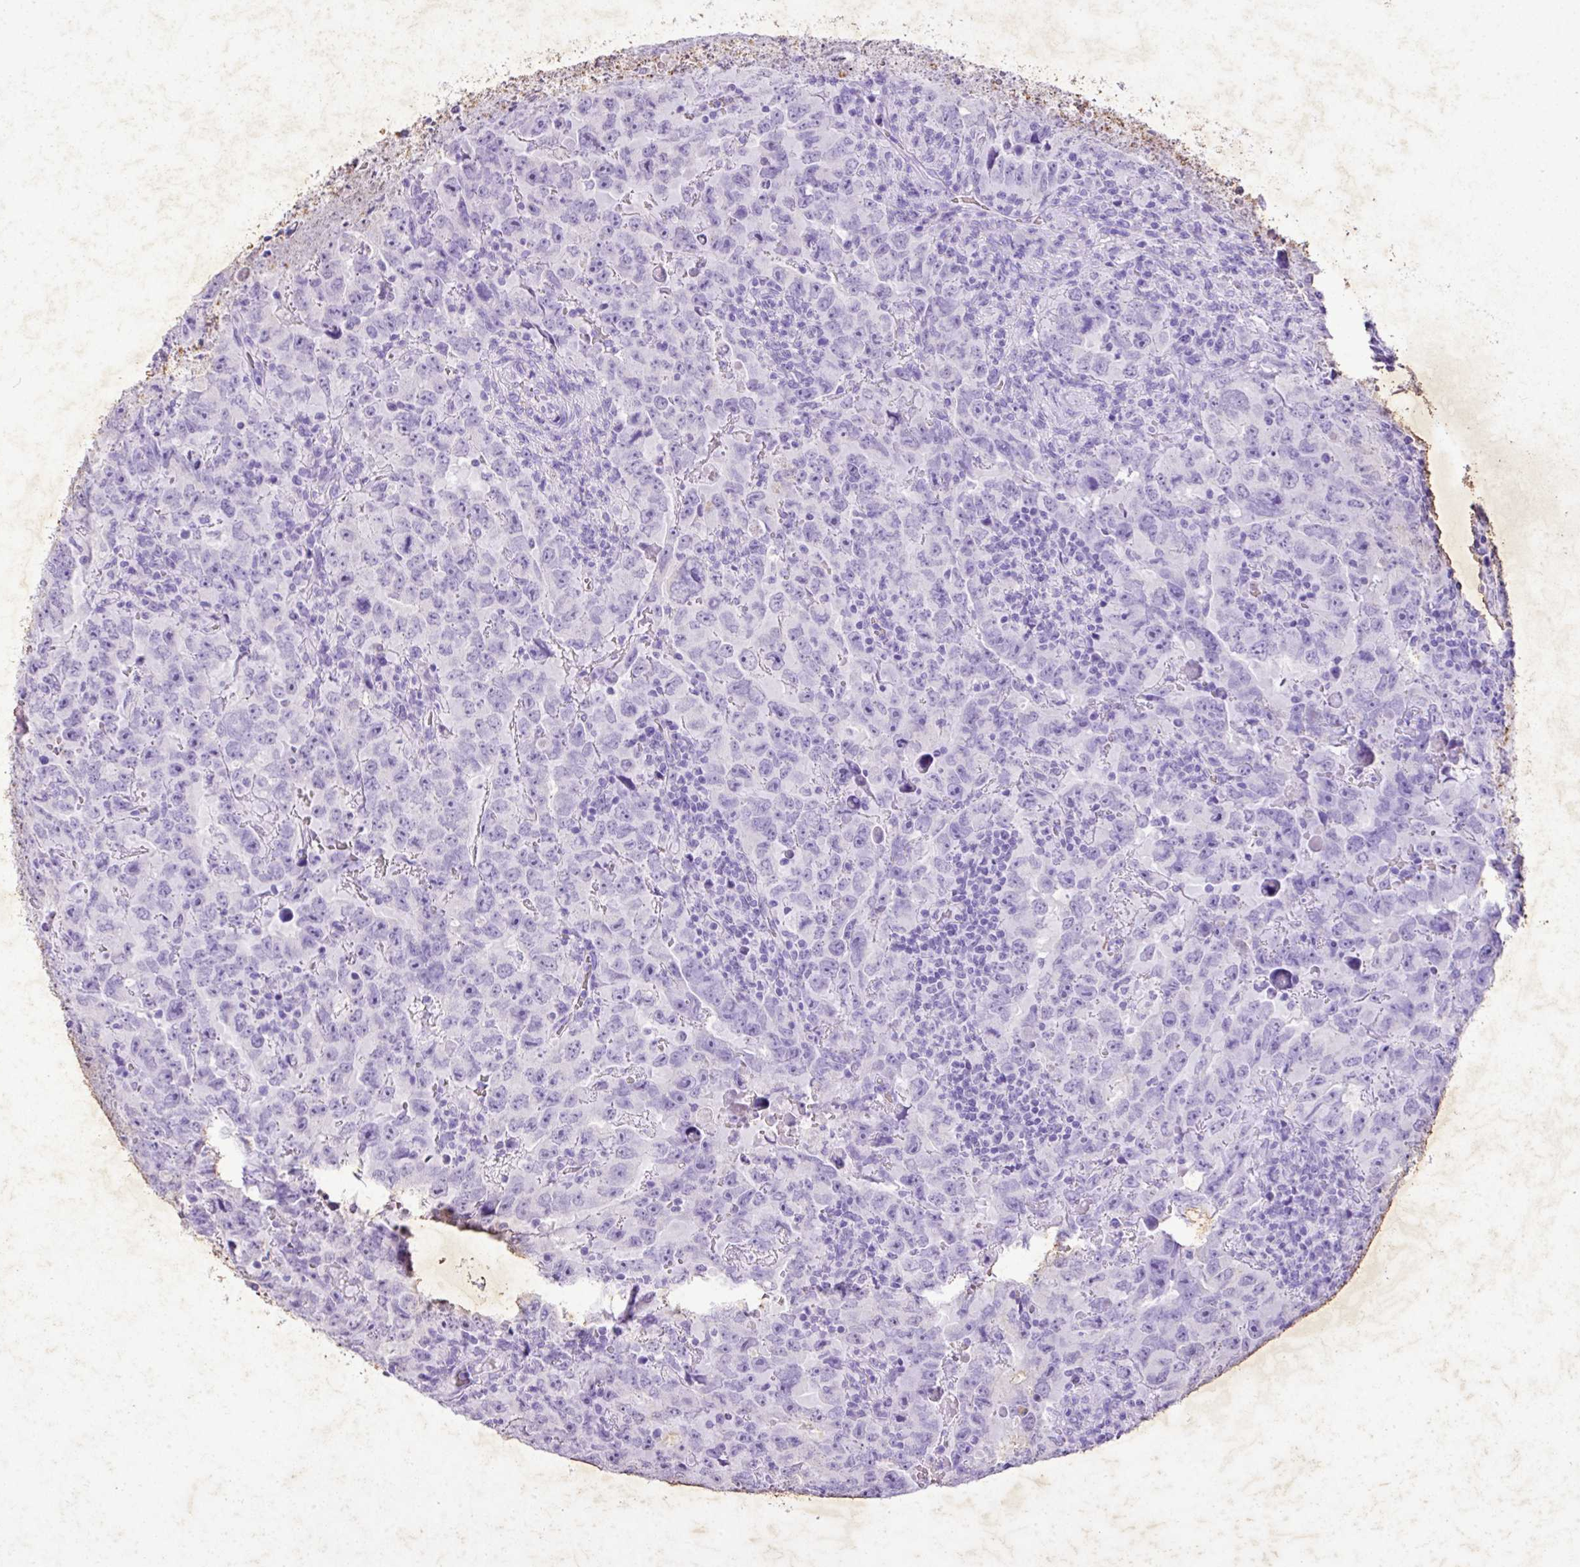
{"staining": {"intensity": "negative", "quantity": "none", "location": "none"}, "tissue": "testis cancer", "cell_type": "Tumor cells", "image_type": "cancer", "snomed": [{"axis": "morphology", "description": "Carcinoma, Embryonal, NOS"}, {"axis": "topography", "description": "Testis"}], "caption": "This is a image of IHC staining of testis cancer, which shows no staining in tumor cells.", "gene": "KCNJ11", "patient": {"sex": "male", "age": 24}}